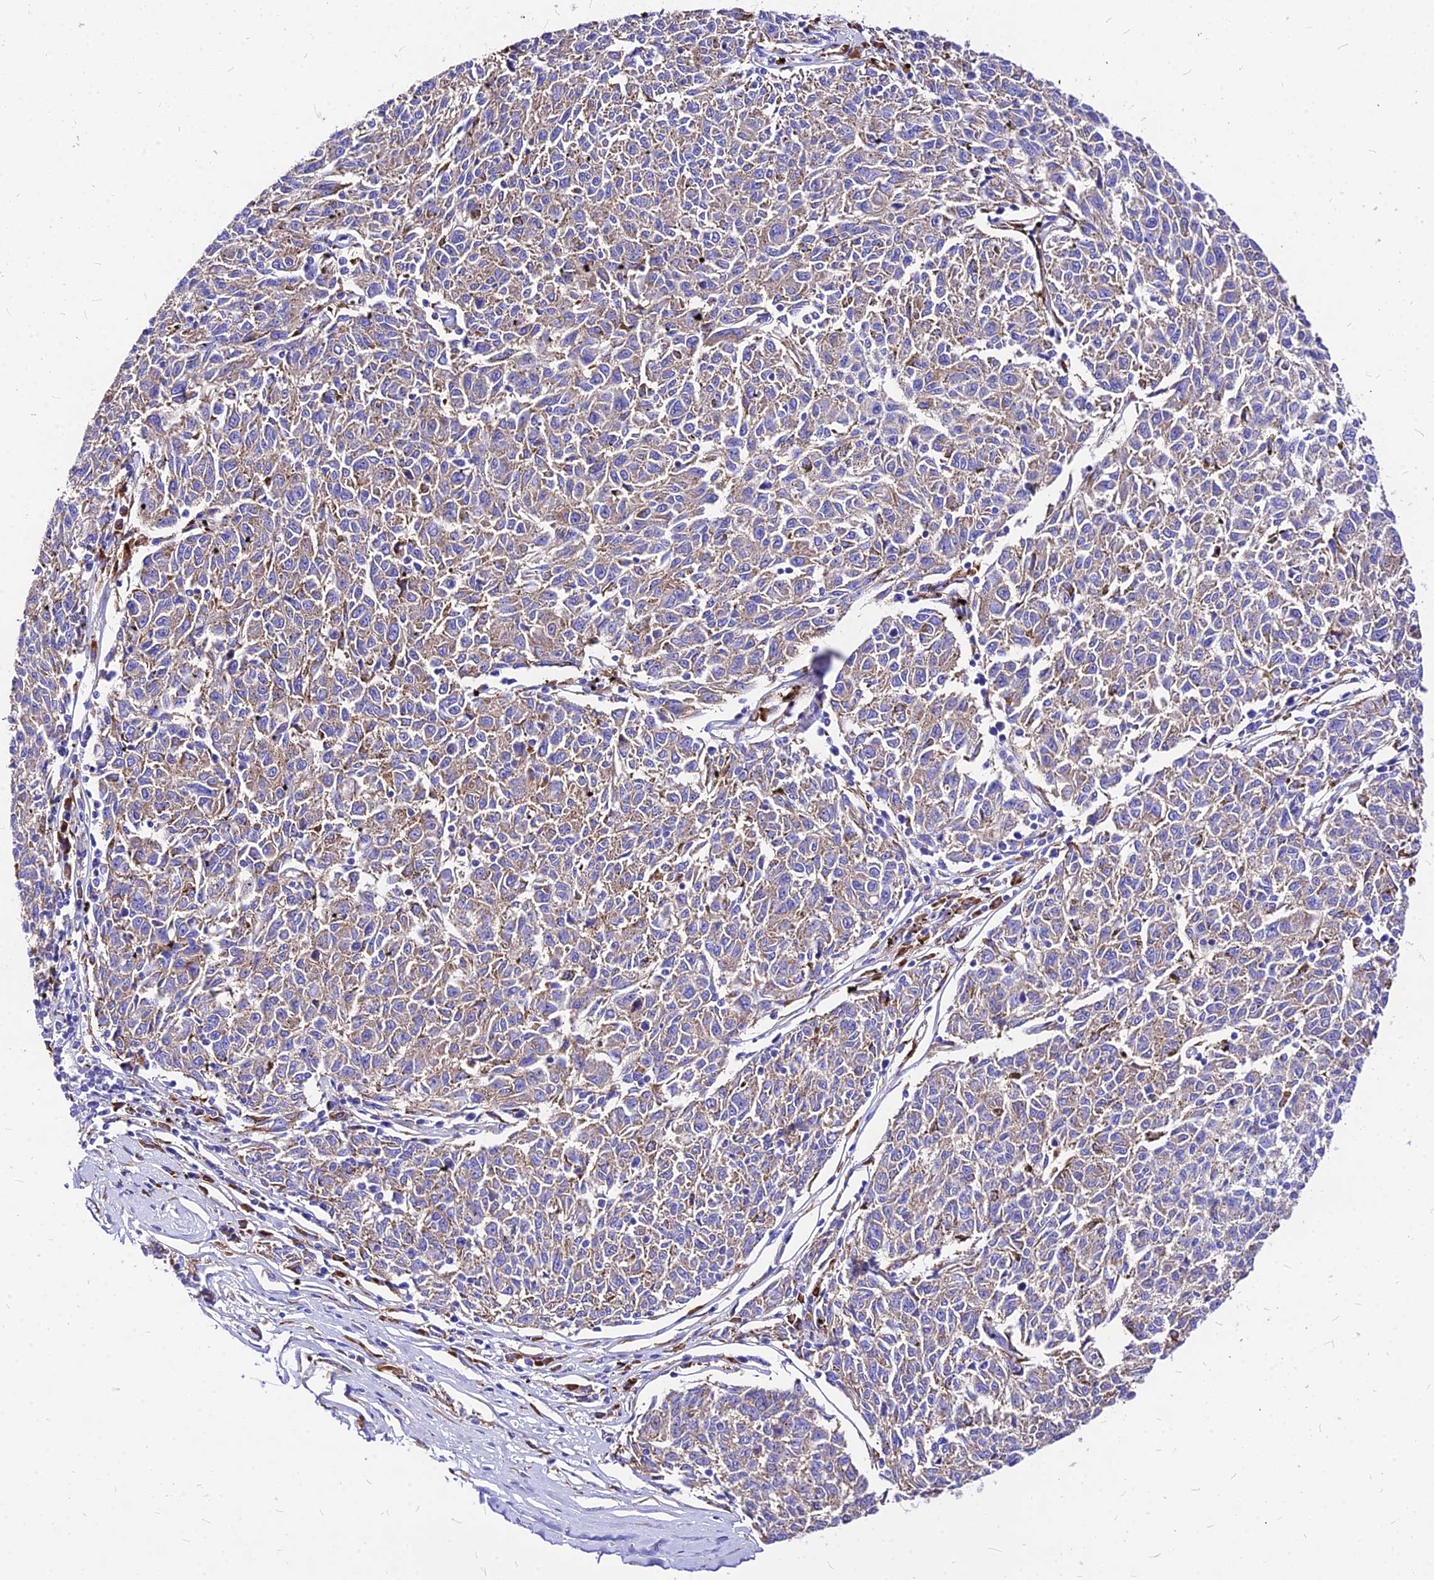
{"staining": {"intensity": "weak", "quantity": "25%-75%", "location": "cytoplasmic/membranous"}, "tissue": "melanoma", "cell_type": "Tumor cells", "image_type": "cancer", "snomed": [{"axis": "morphology", "description": "Malignant melanoma, NOS"}, {"axis": "topography", "description": "Skin"}], "caption": "Malignant melanoma stained with DAB IHC reveals low levels of weak cytoplasmic/membranous staining in about 25%-75% of tumor cells.", "gene": "RPL19", "patient": {"sex": "female", "age": 72}}